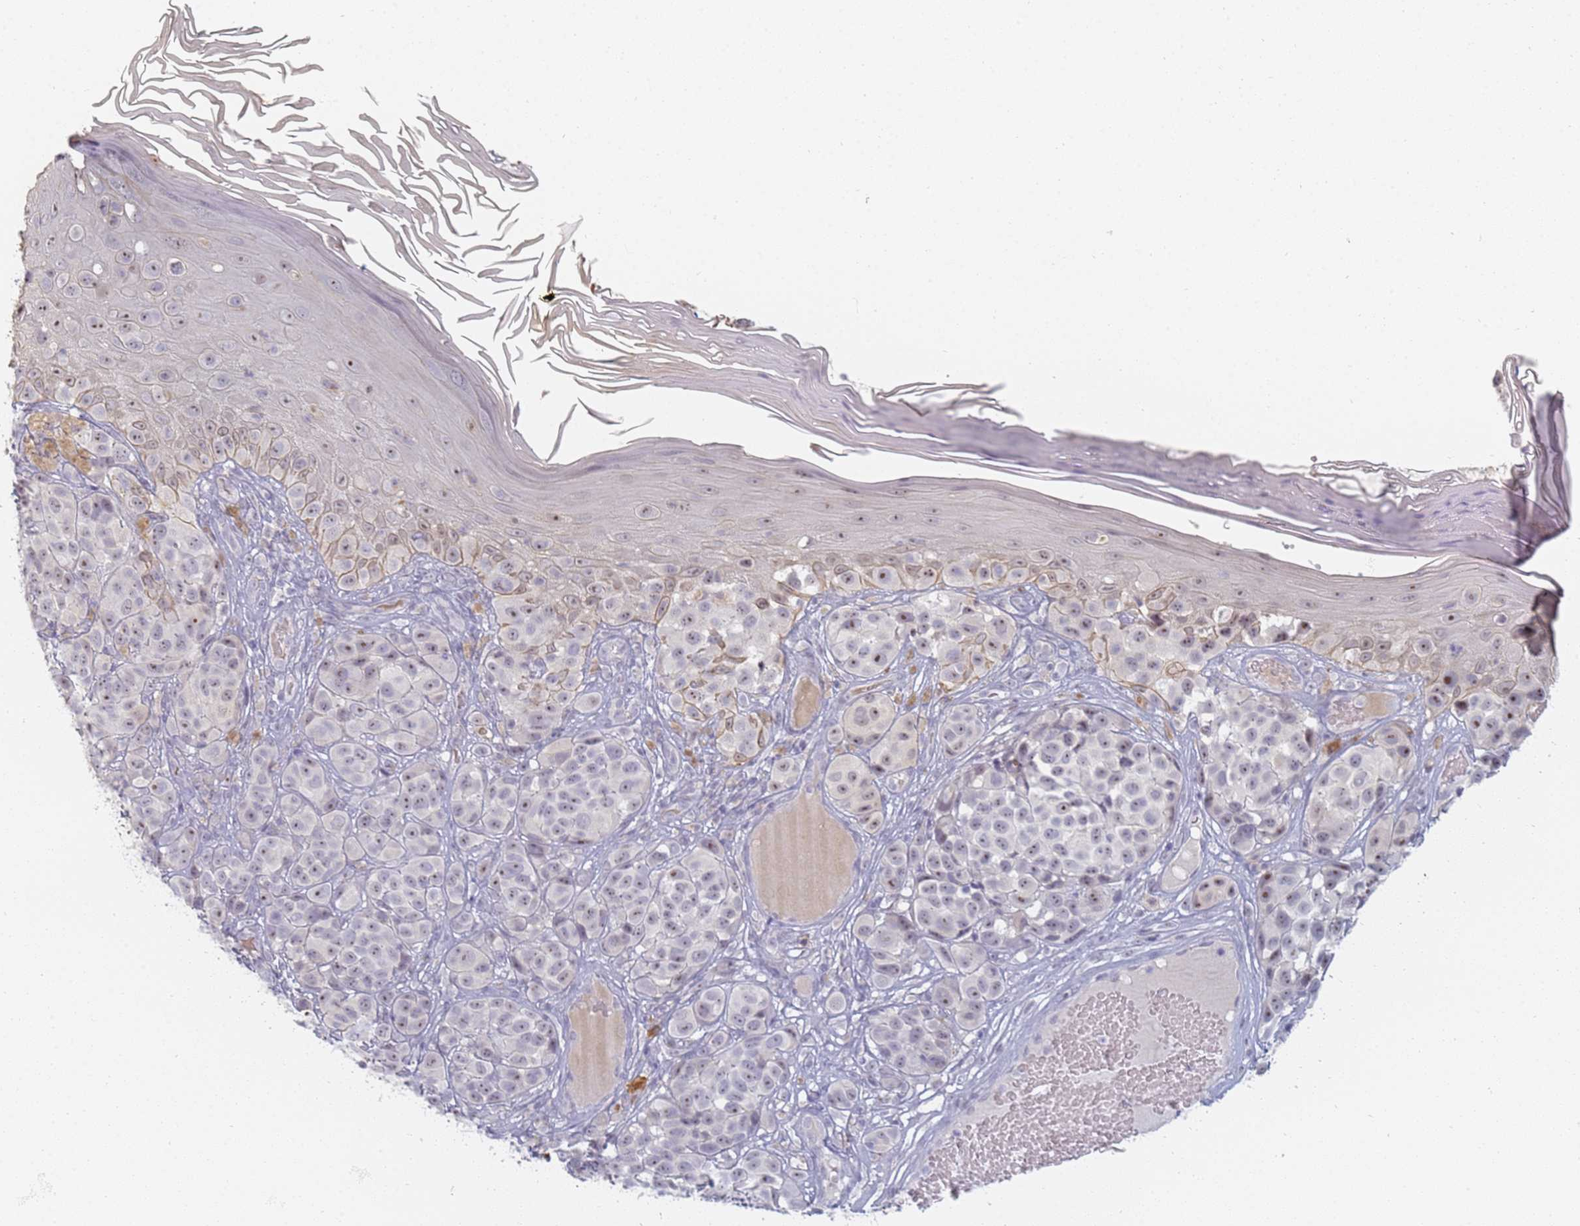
{"staining": {"intensity": "weak", "quantity": "<25%", "location": "nuclear"}, "tissue": "melanoma", "cell_type": "Tumor cells", "image_type": "cancer", "snomed": [{"axis": "morphology", "description": "Malignant melanoma, NOS"}, {"axis": "topography", "description": "Skin"}], "caption": "This is an immunohistochemistry (IHC) photomicrograph of human melanoma. There is no positivity in tumor cells.", "gene": "SLC38A9", "patient": {"sex": "male", "age": 38}}